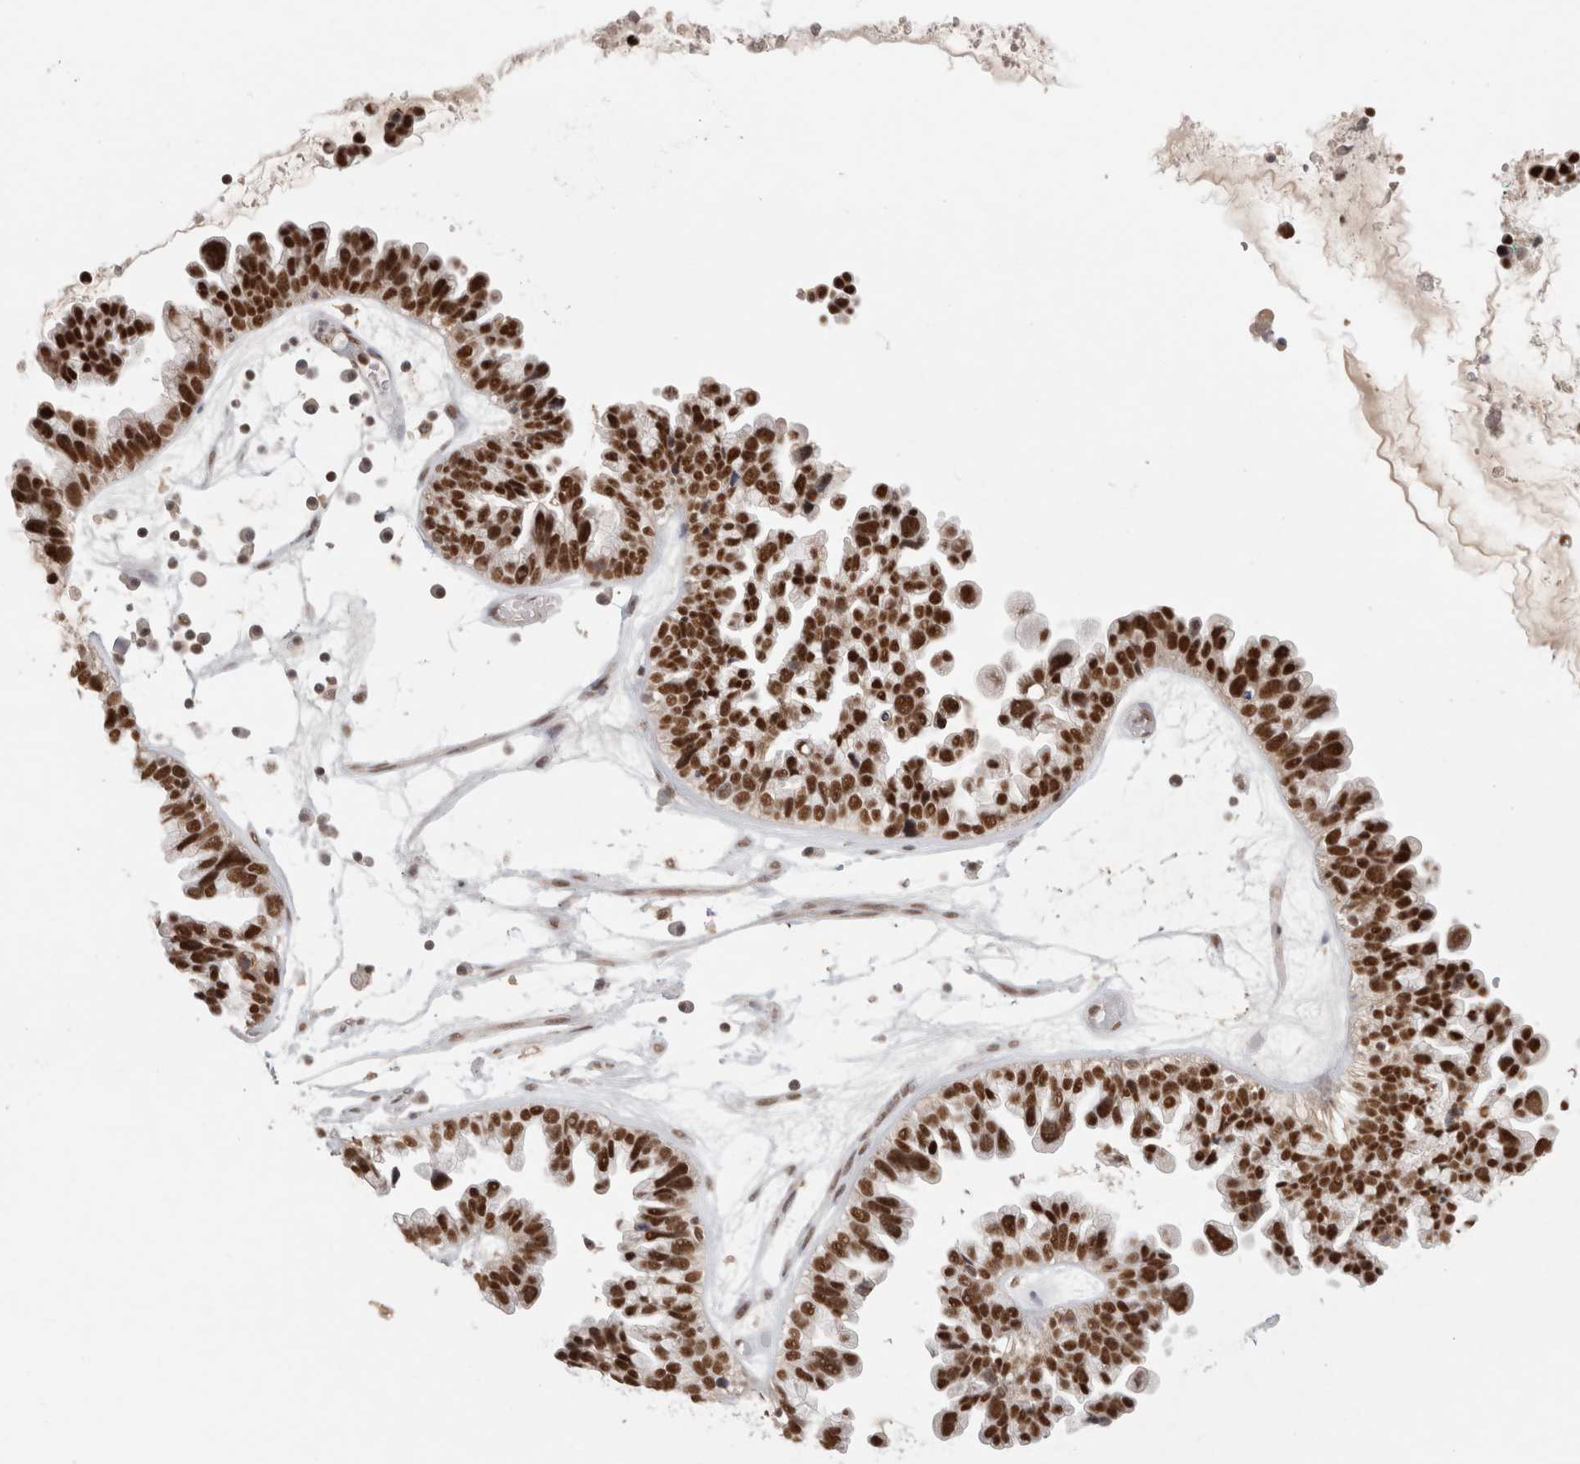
{"staining": {"intensity": "strong", "quantity": ">75%", "location": "nuclear"}, "tissue": "ovarian cancer", "cell_type": "Tumor cells", "image_type": "cancer", "snomed": [{"axis": "morphology", "description": "Cystadenocarcinoma, serous, NOS"}, {"axis": "topography", "description": "Ovary"}], "caption": "This image reveals IHC staining of human ovarian serous cystadenocarcinoma, with high strong nuclear positivity in approximately >75% of tumor cells.", "gene": "ZNF830", "patient": {"sex": "female", "age": 56}}